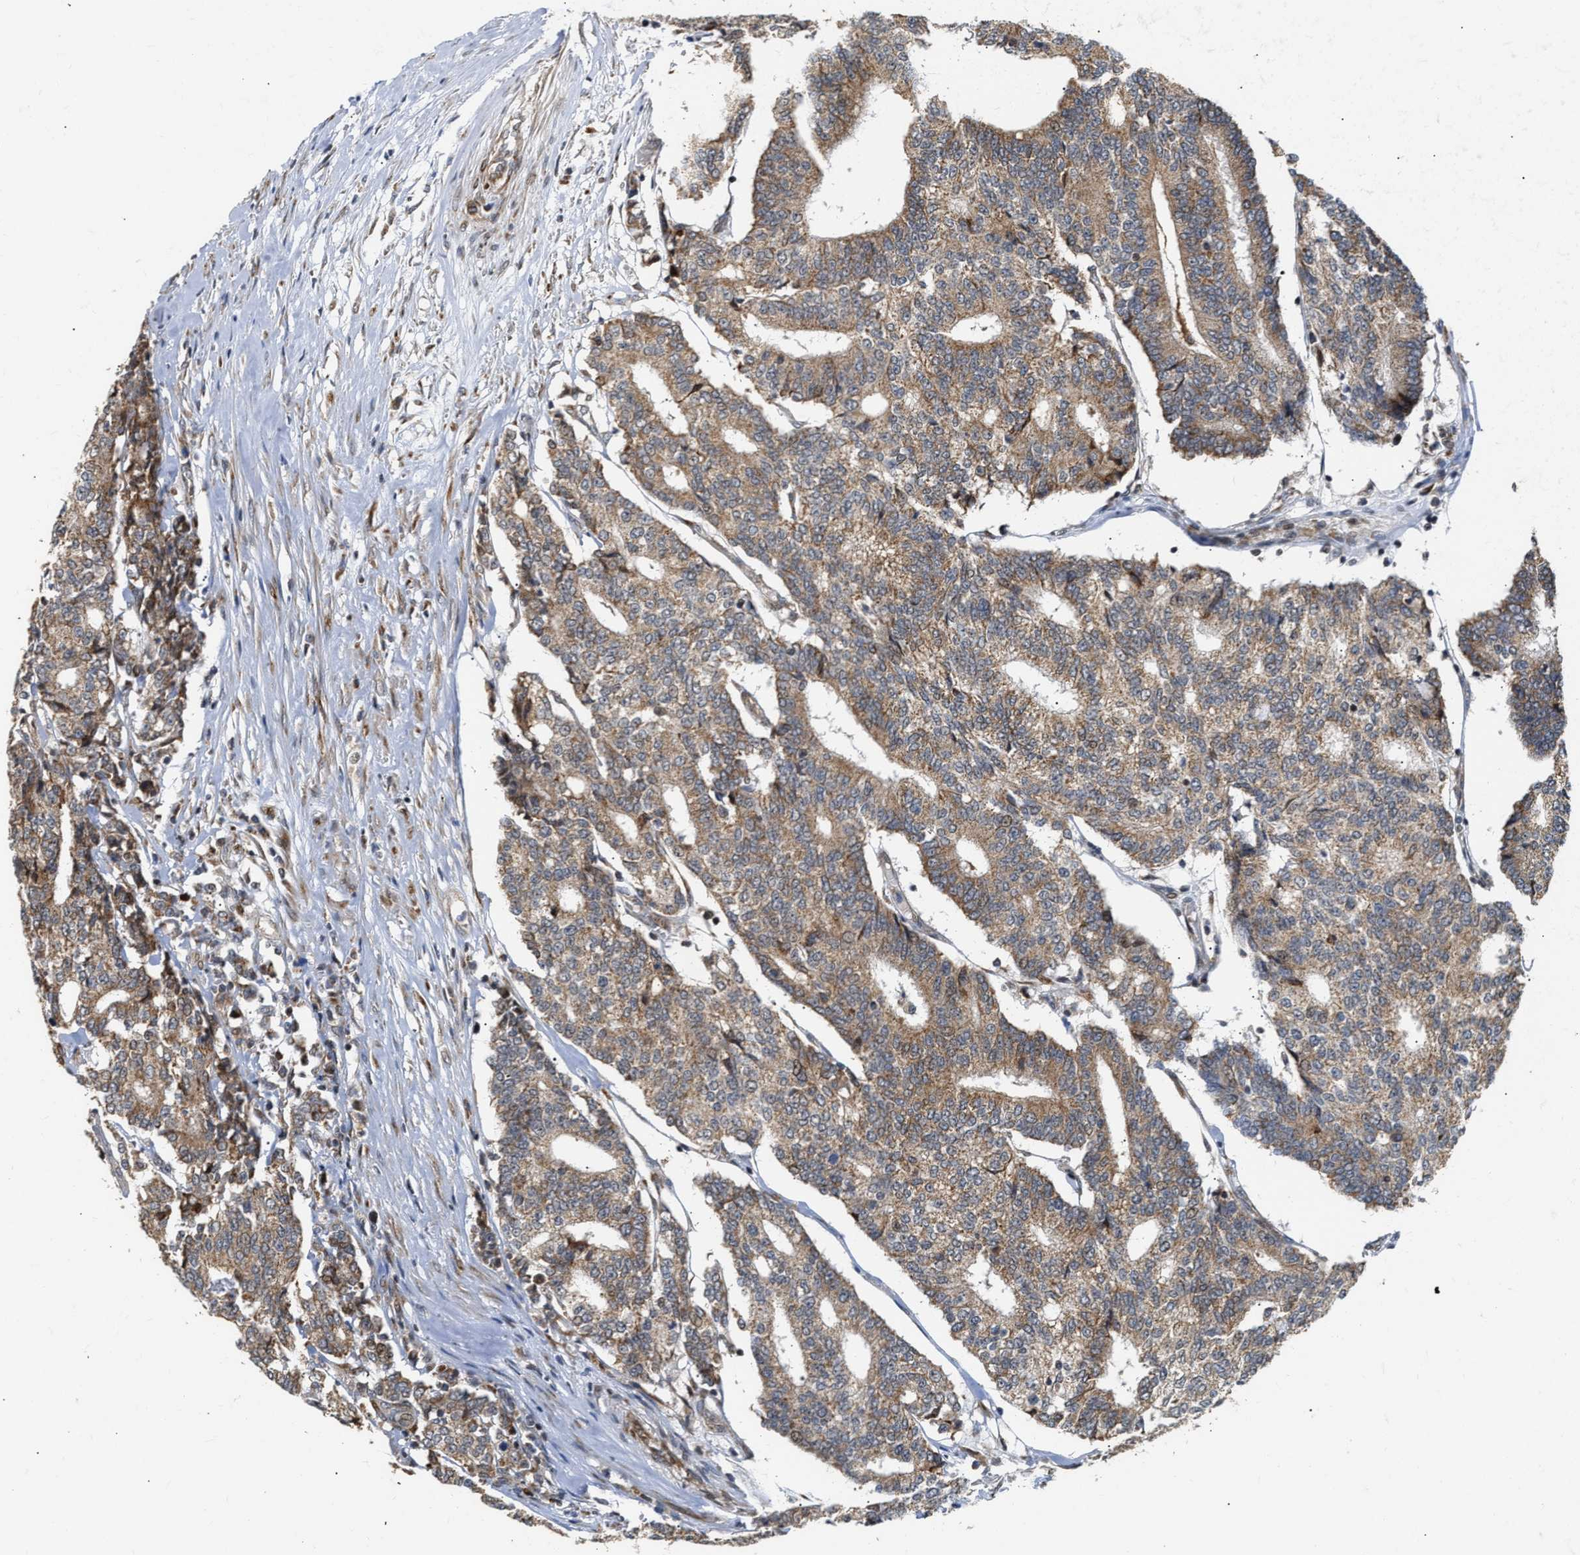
{"staining": {"intensity": "moderate", "quantity": ">75%", "location": "cytoplasmic/membranous"}, "tissue": "prostate cancer", "cell_type": "Tumor cells", "image_type": "cancer", "snomed": [{"axis": "morphology", "description": "Normal tissue, NOS"}, {"axis": "morphology", "description": "Adenocarcinoma, High grade"}, {"axis": "topography", "description": "Prostate"}, {"axis": "topography", "description": "Seminal veicle"}], "caption": "Moderate cytoplasmic/membranous expression for a protein is identified in approximately >75% of tumor cells of prostate cancer using IHC.", "gene": "DEPTOR", "patient": {"sex": "male", "age": 55}}